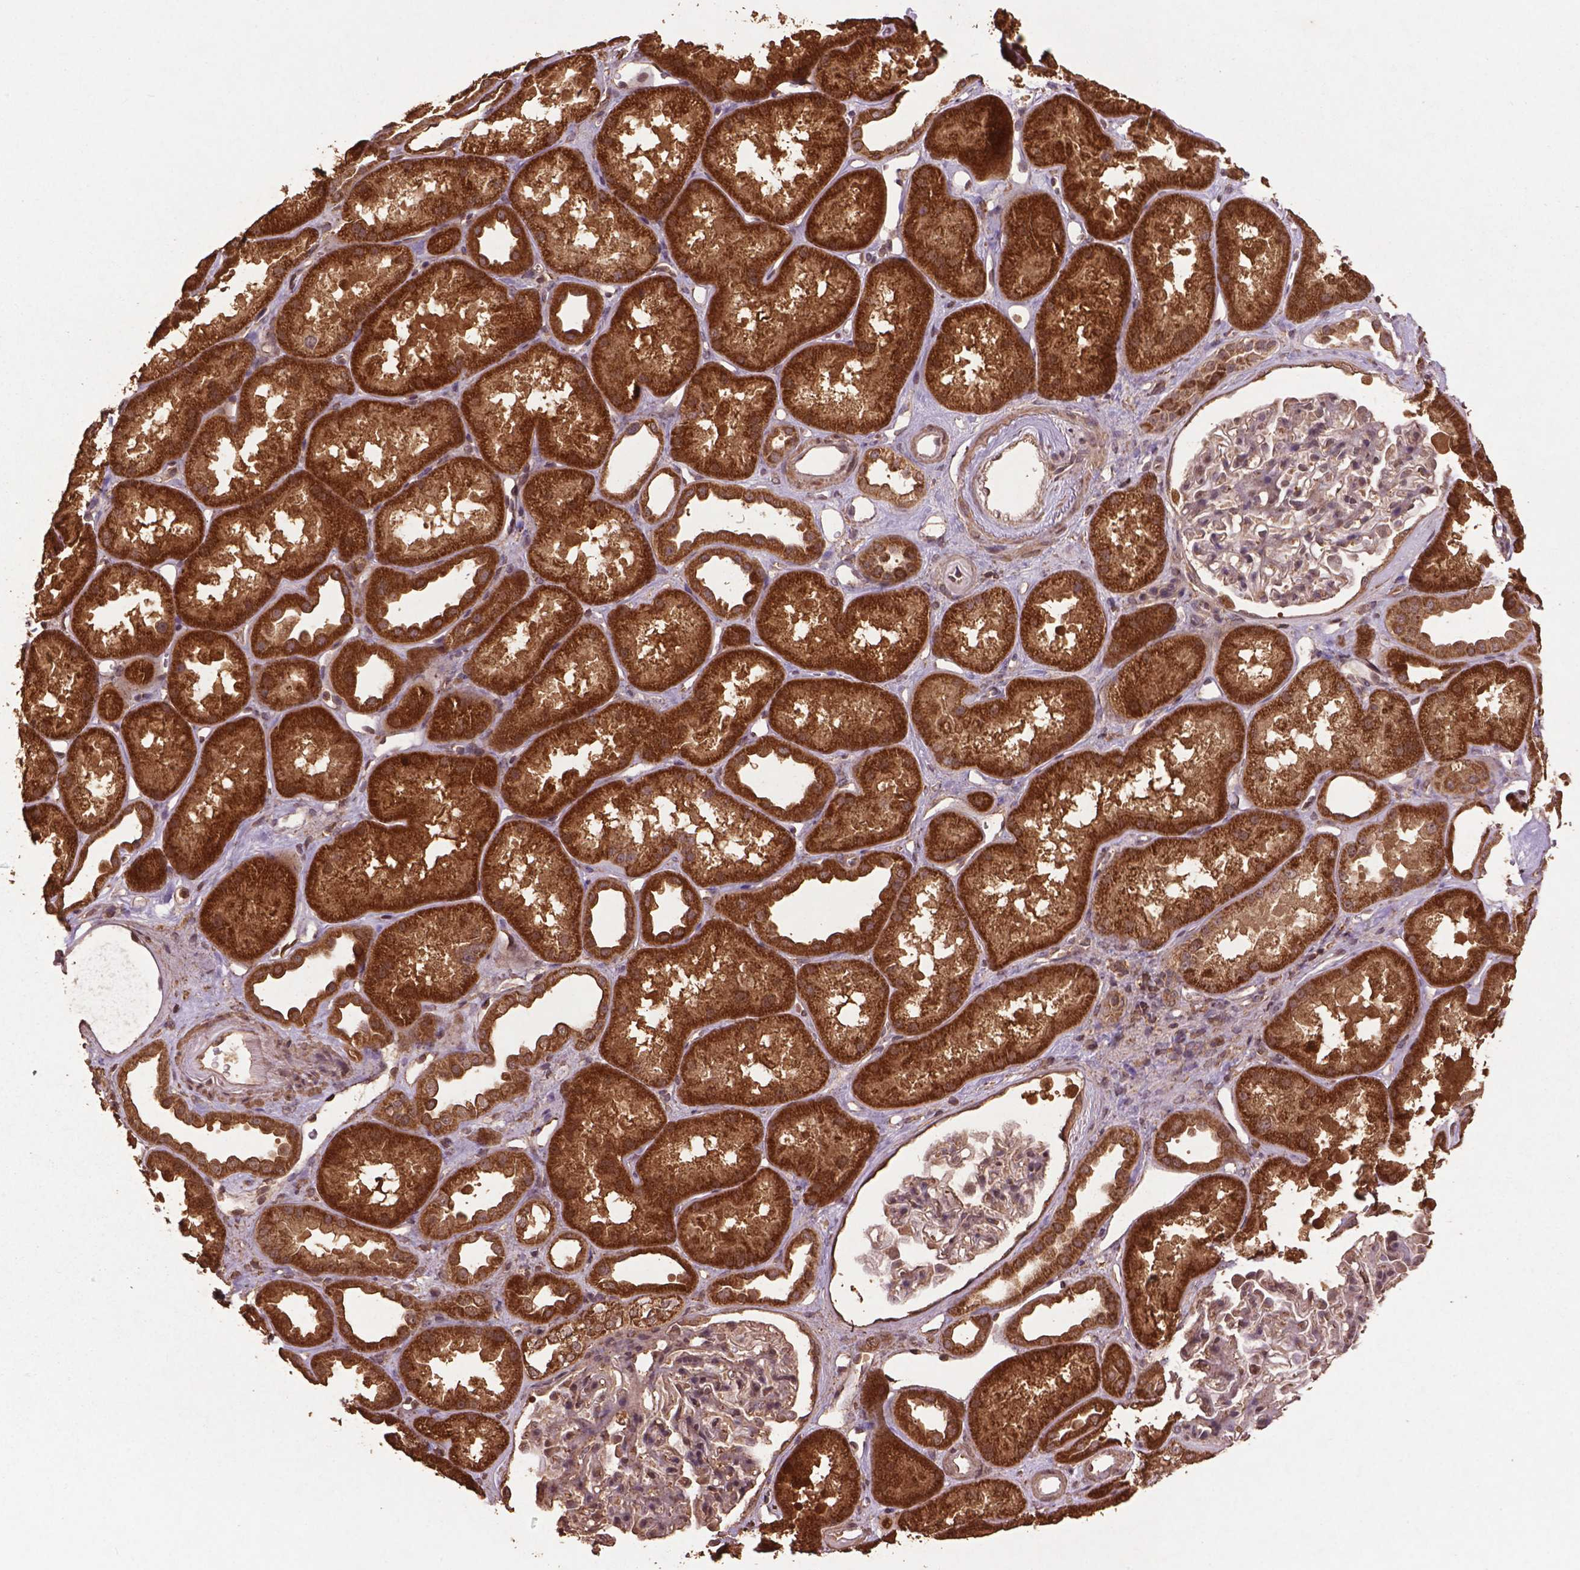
{"staining": {"intensity": "moderate", "quantity": "<25%", "location": "cytoplasmic/membranous,nuclear"}, "tissue": "kidney", "cell_type": "Cells in glomeruli", "image_type": "normal", "snomed": [{"axis": "morphology", "description": "Normal tissue, NOS"}, {"axis": "topography", "description": "Kidney"}], "caption": "DAB (3,3'-diaminobenzidine) immunohistochemical staining of unremarkable kidney exhibits moderate cytoplasmic/membranous,nuclear protein positivity in about <25% of cells in glomeruli.", "gene": "BABAM1", "patient": {"sex": "male", "age": 61}}